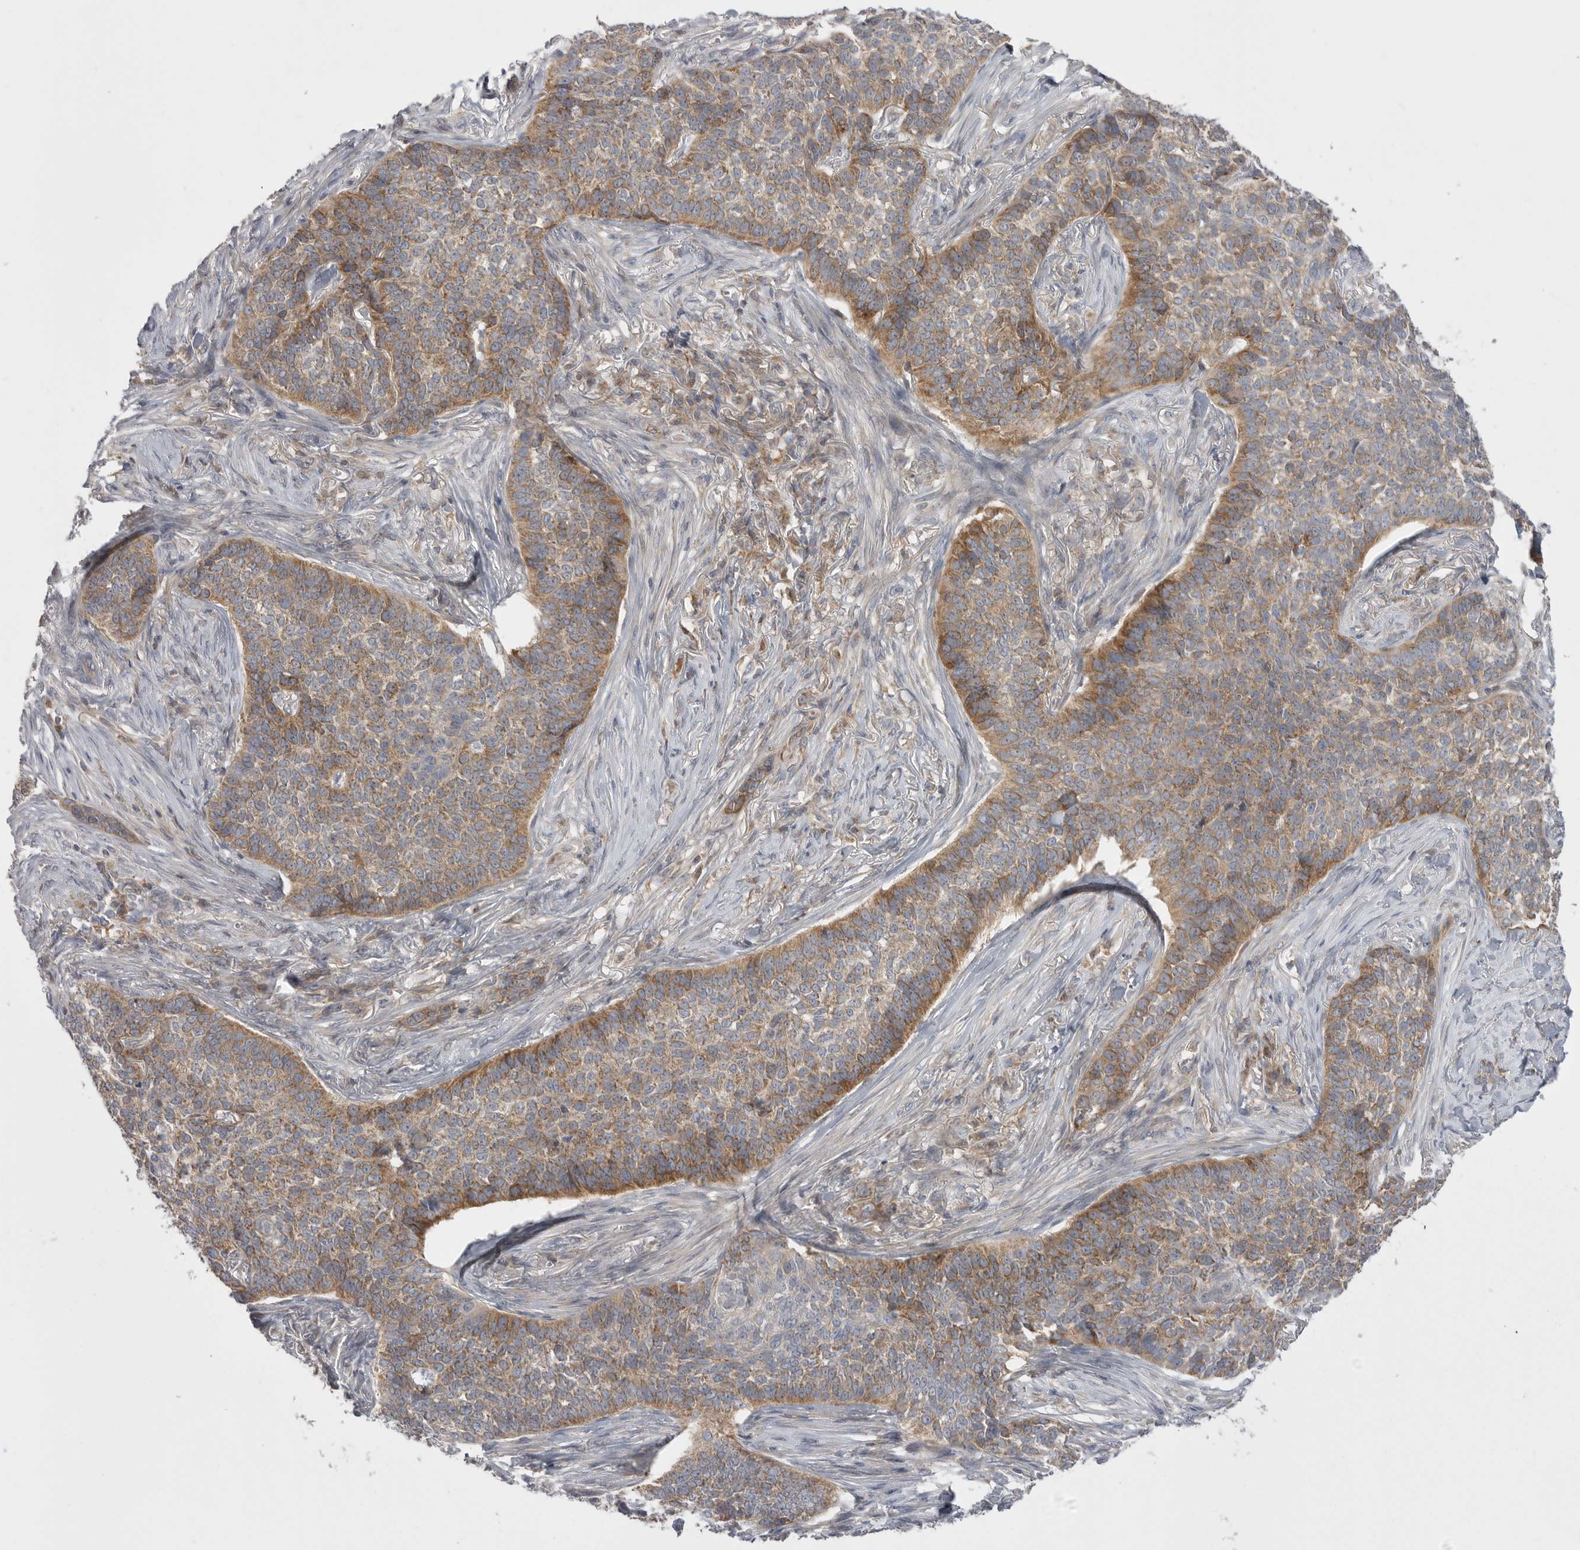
{"staining": {"intensity": "moderate", "quantity": ">75%", "location": "cytoplasmic/membranous"}, "tissue": "skin cancer", "cell_type": "Tumor cells", "image_type": "cancer", "snomed": [{"axis": "morphology", "description": "Basal cell carcinoma"}, {"axis": "topography", "description": "Skin"}], "caption": "High-power microscopy captured an IHC micrograph of basal cell carcinoma (skin), revealing moderate cytoplasmic/membranous positivity in about >75% of tumor cells. Using DAB (brown) and hematoxylin (blue) stains, captured at high magnification using brightfield microscopy.", "gene": "KYAT3", "patient": {"sex": "male", "age": 85}}